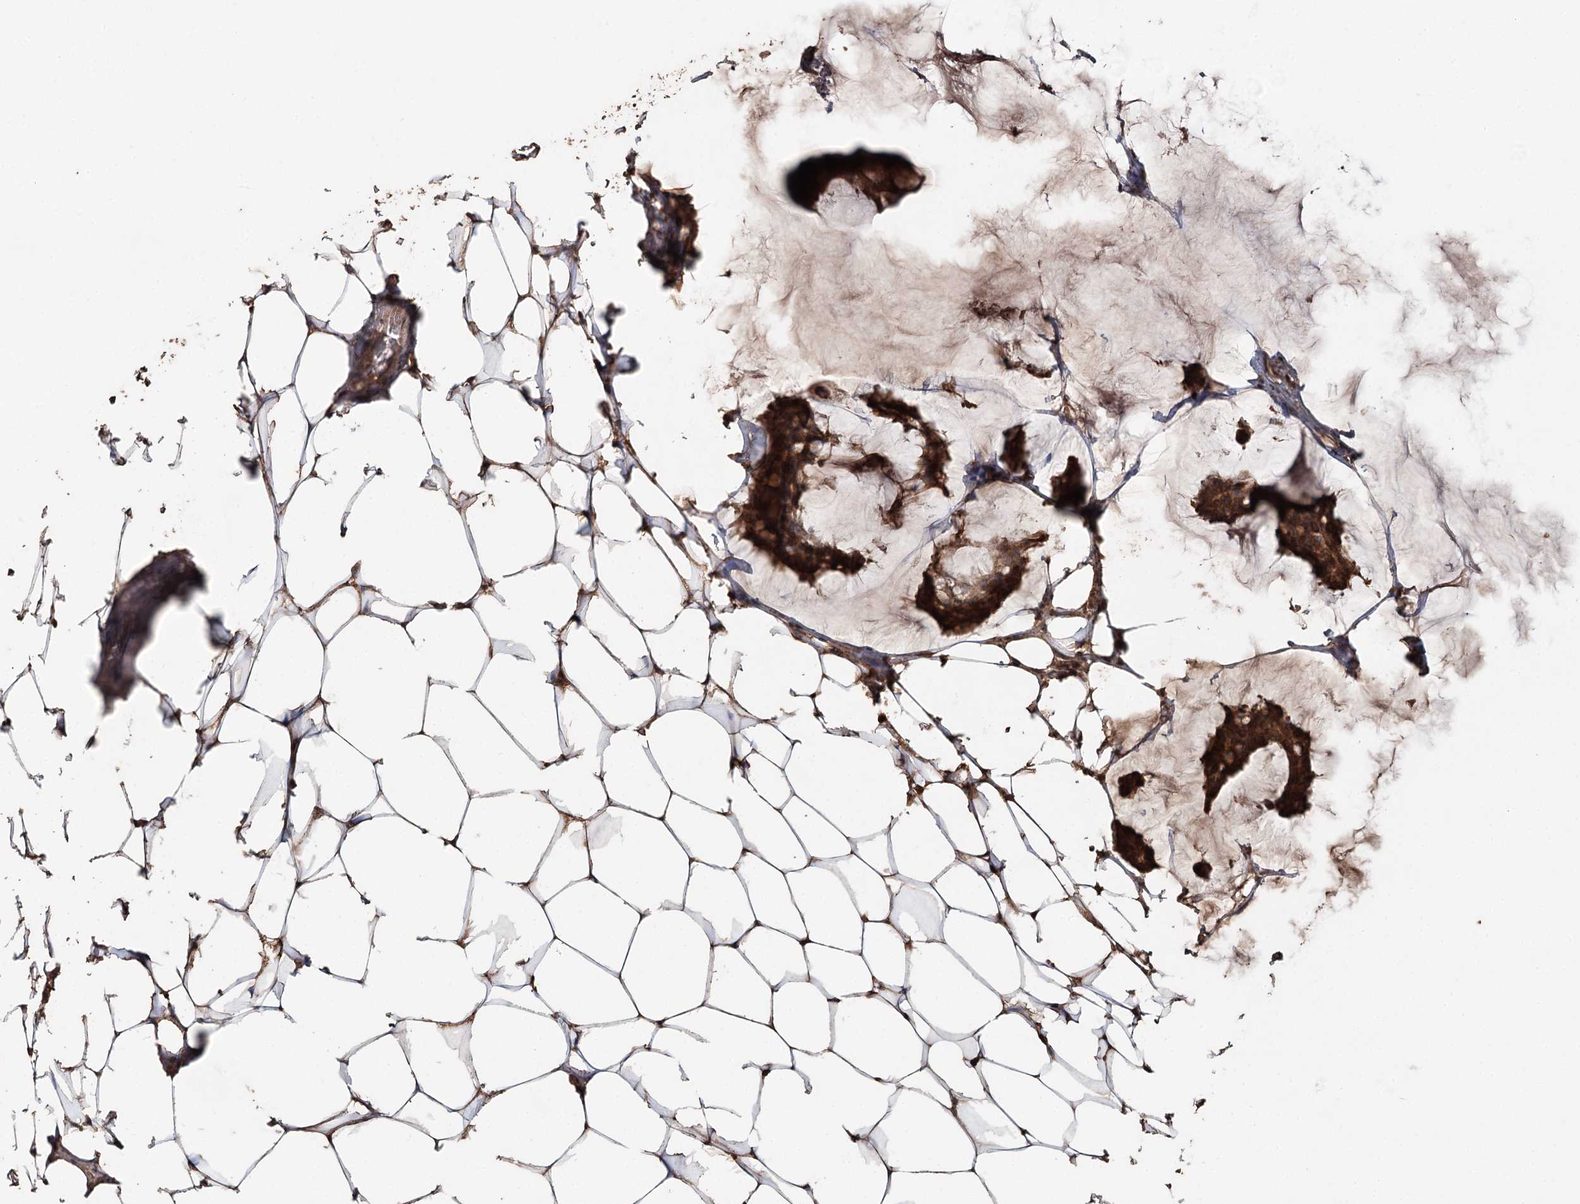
{"staining": {"intensity": "strong", "quantity": ">75%", "location": "cytoplasmic/membranous"}, "tissue": "breast cancer", "cell_type": "Tumor cells", "image_type": "cancer", "snomed": [{"axis": "morphology", "description": "Duct carcinoma"}, {"axis": "topography", "description": "Breast"}], "caption": "An image of infiltrating ductal carcinoma (breast) stained for a protein shows strong cytoplasmic/membranous brown staining in tumor cells.", "gene": "SYVN1", "patient": {"sex": "female", "age": 93}}